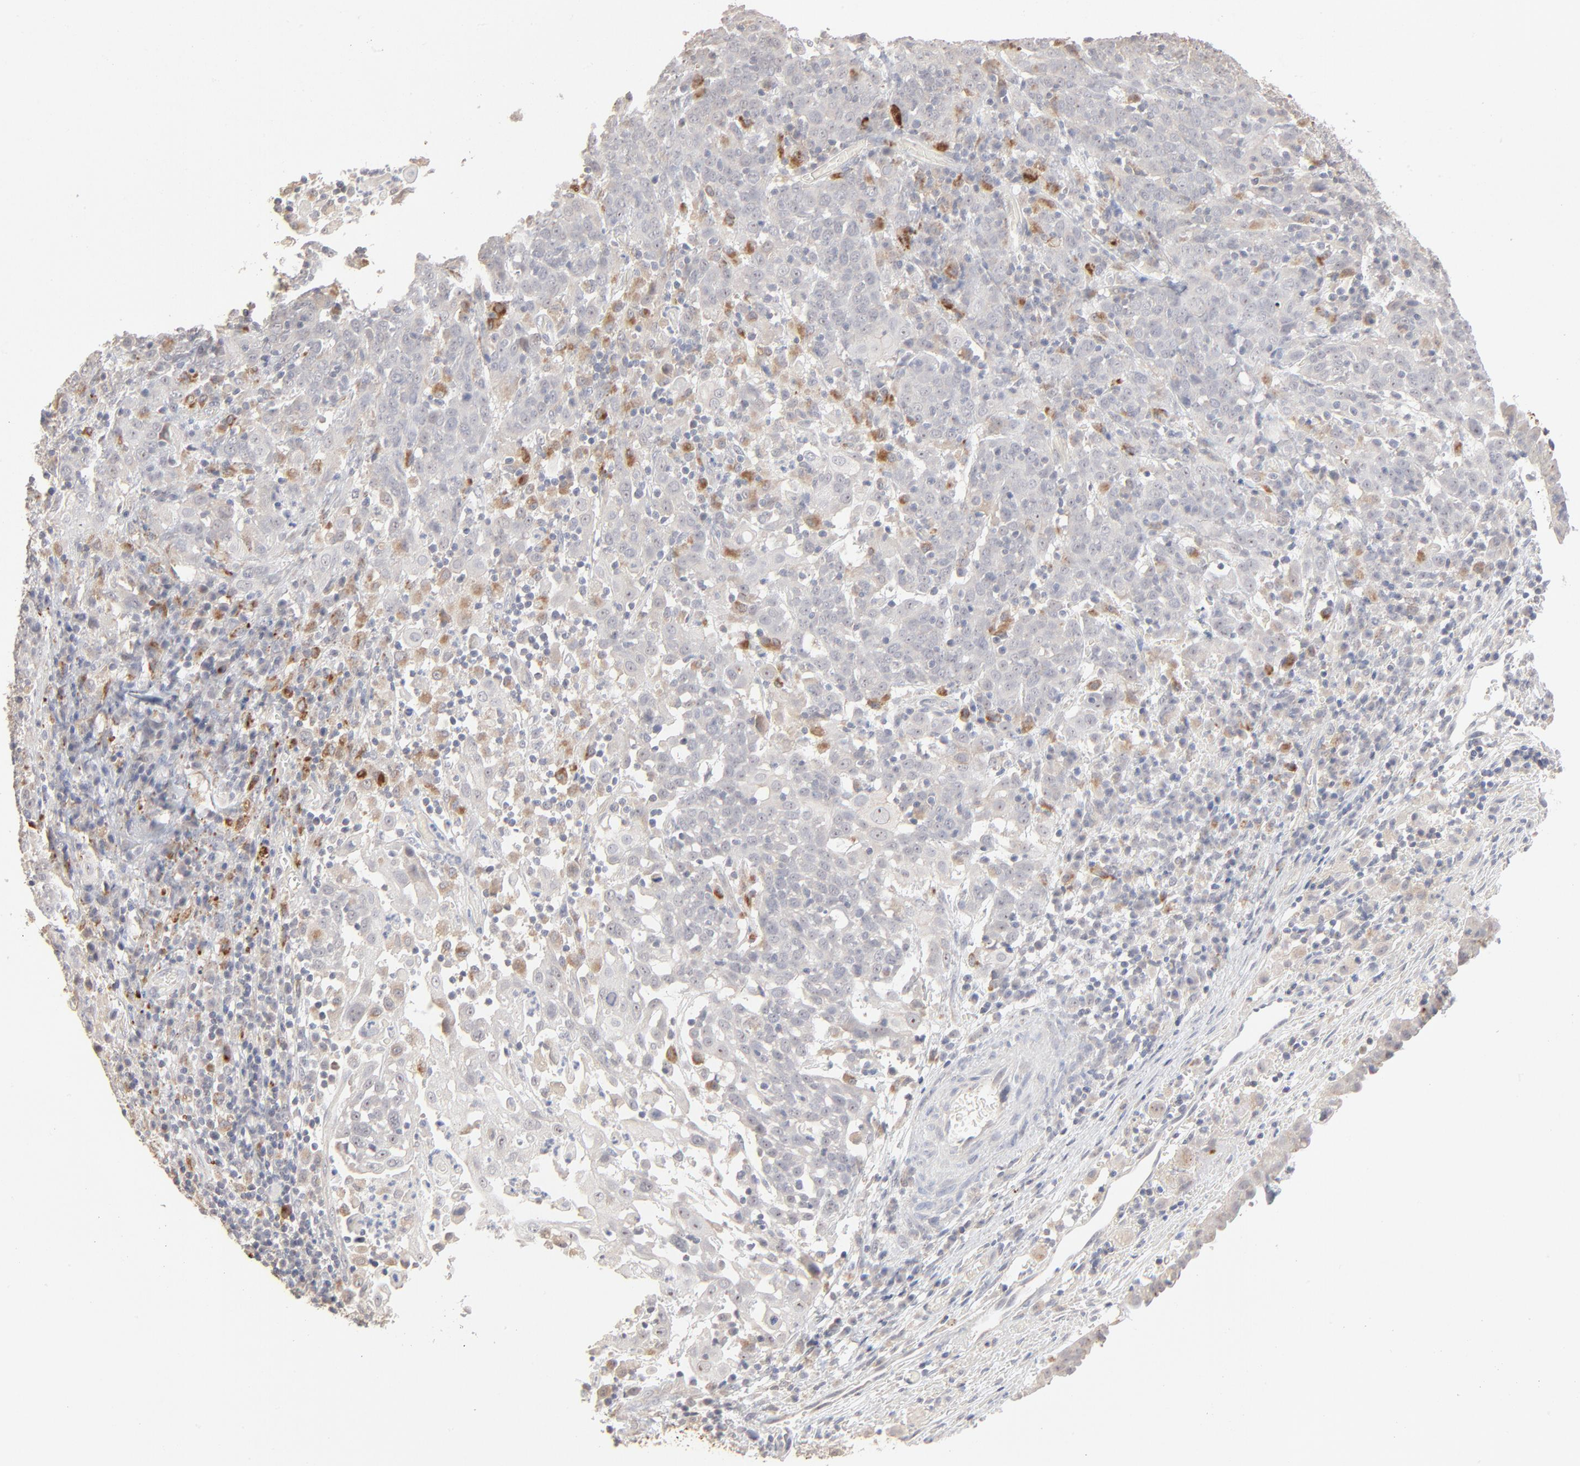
{"staining": {"intensity": "moderate", "quantity": "<25%", "location": "cytoplasmic/membranous"}, "tissue": "cervical cancer", "cell_type": "Tumor cells", "image_type": "cancer", "snomed": [{"axis": "morphology", "description": "Normal tissue, NOS"}, {"axis": "morphology", "description": "Squamous cell carcinoma, NOS"}, {"axis": "topography", "description": "Cervix"}], "caption": "The histopathology image demonstrates staining of cervical squamous cell carcinoma, revealing moderate cytoplasmic/membranous protein staining (brown color) within tumor cells.", "gene": "POMT2", "patient": {"sex": "female", "age": 67}}